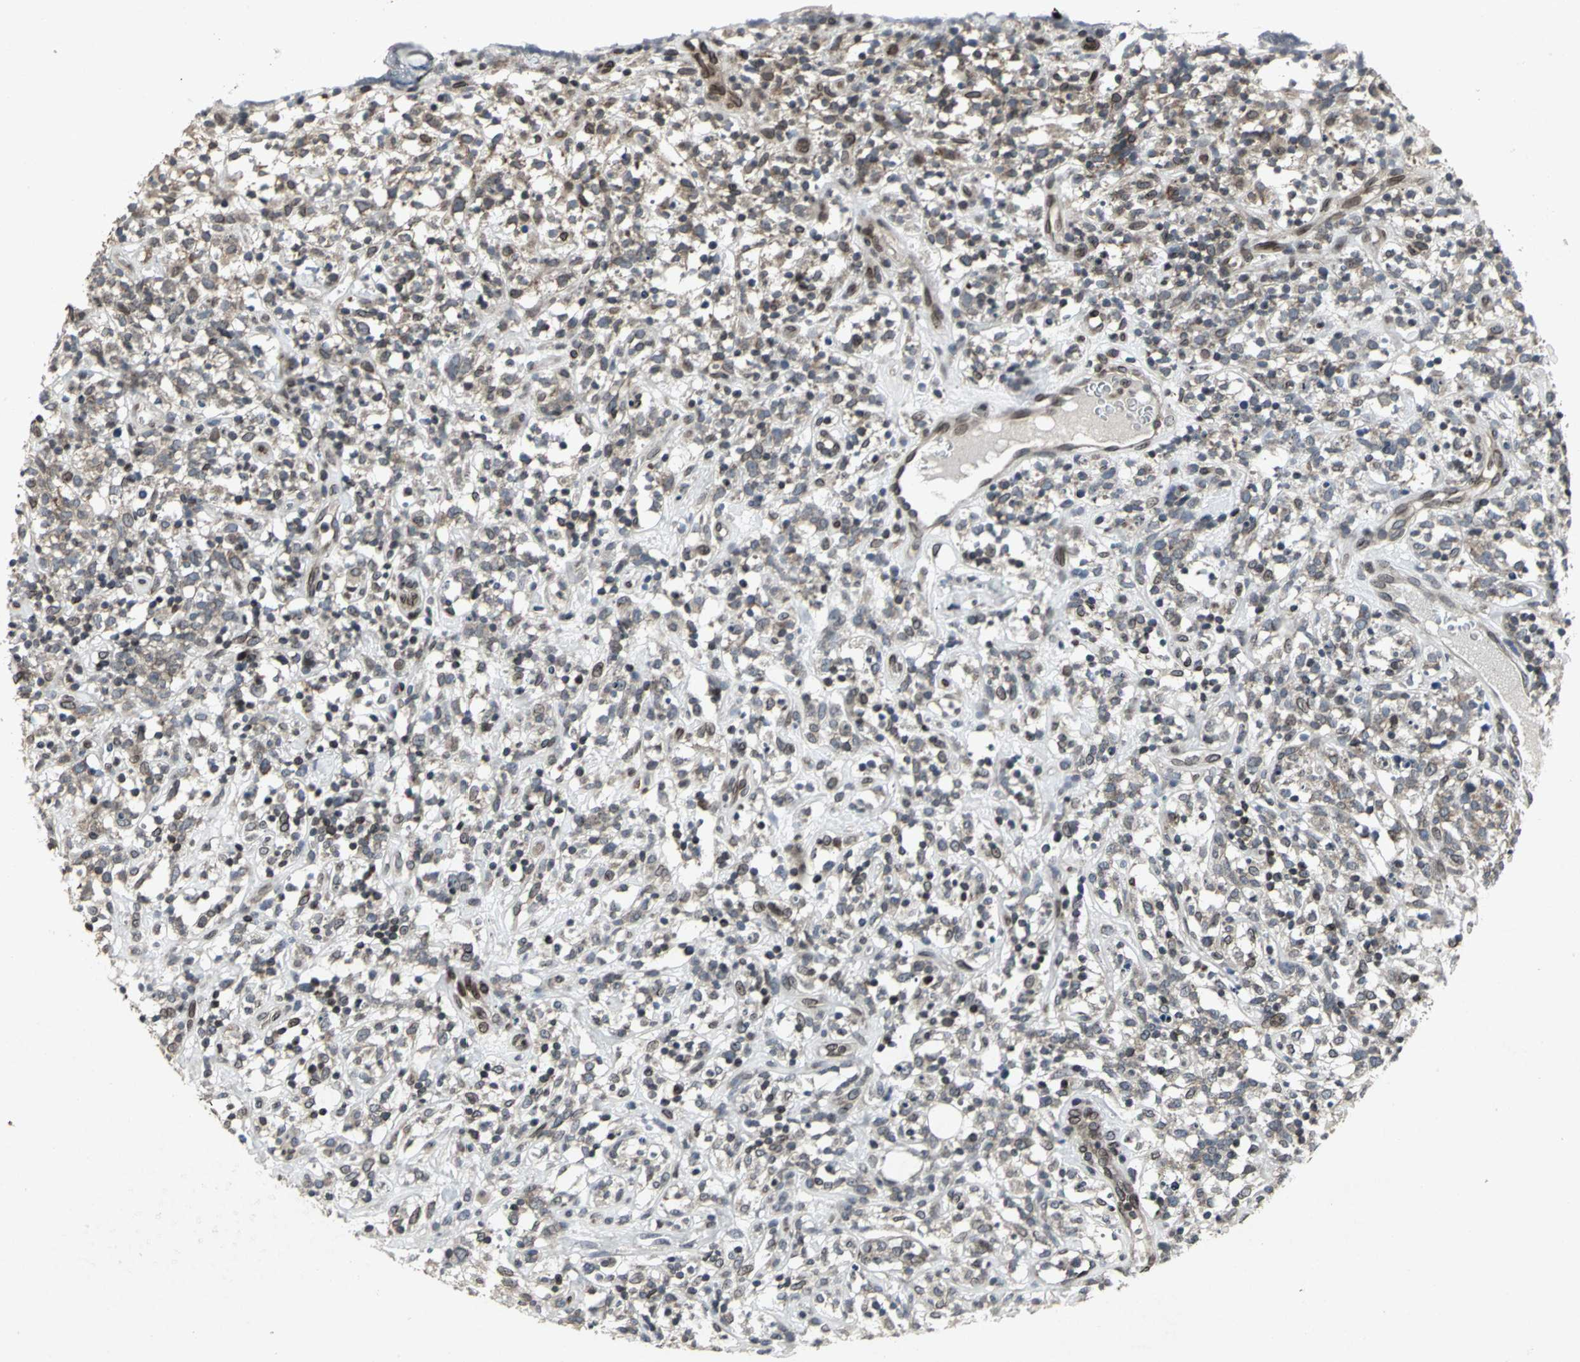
{"staining": {"intensity": "moderate", "quantity": "25%-75%", "location": "cytoplasmic/membranous,nuclear"}, "tissue": "lymphoma", "cell_type": "Tumor cells", "image_type": "cancer", "snomed": [{"axis": "morphology", "description": "Malignant lymphoma, non-Hodgkin's type, High grade"}, {"axis": "topography", "description": "Lymph node"}], "caption": "A brown stain highlights moderate cytoplasmic/membranous and nuclear expression of a protein in human high-grade malignant lymphoma, non-Hodgkin's type tumor cells.", "gene": "SH2B3", "patient": {"sex": "female", "age": 73}}